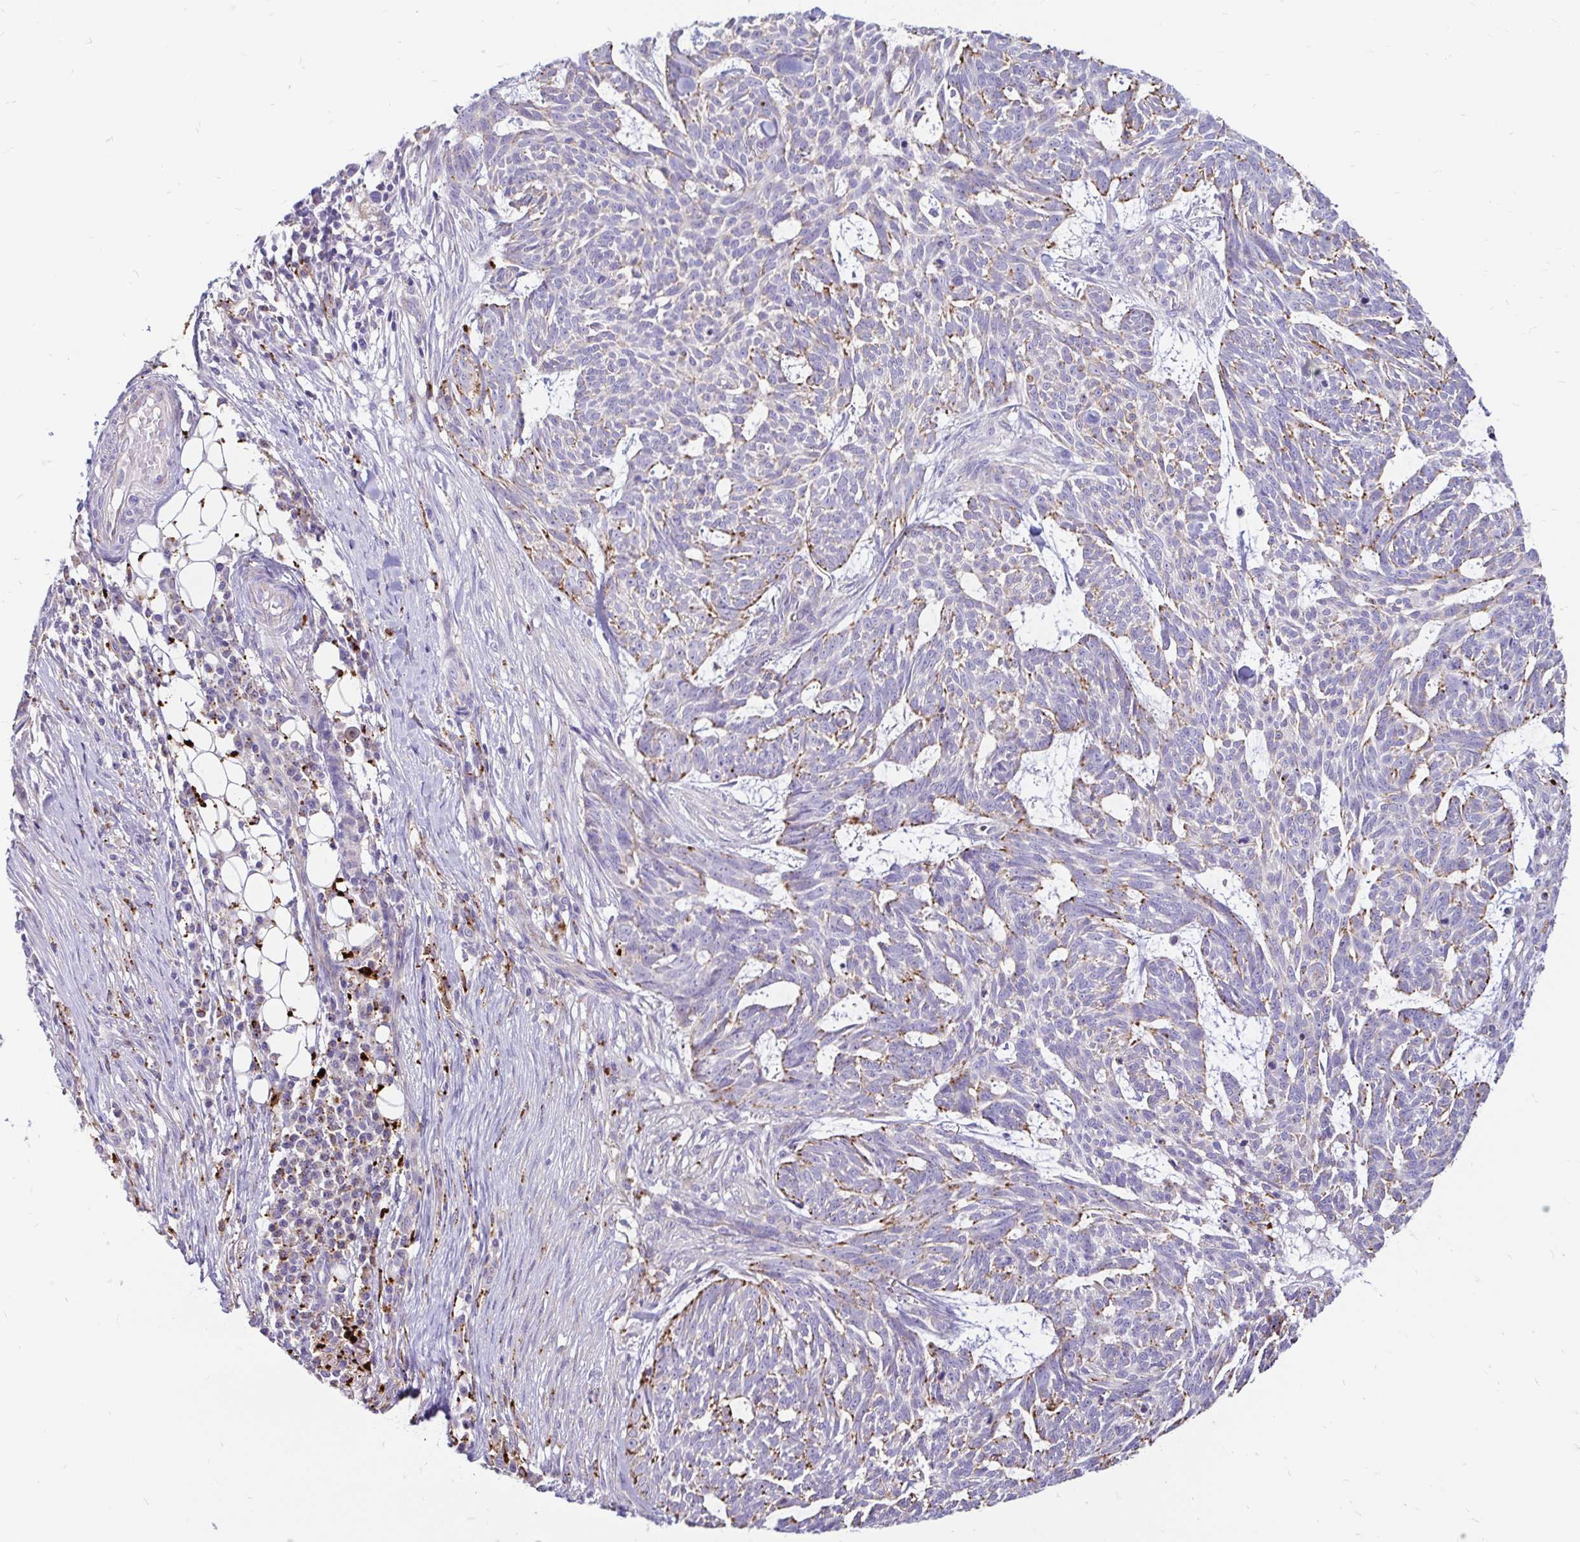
{"staining": {"intensity": "moderate", "quantity": "<25%", "location": "cytoplasmic/membranous"}, "tissue": "skin cancer", "cell_type": "Tumor cells", "image_type": "cancer", "snomed": [{"axis": "morphology", "description": "Basal cell carcinoma"}, {"axis": "topography", "description": "Skin"}], "caption": "IHC photomicrograph of neoplastic tissue: basal cell carcinoma (skin) stained using IHC reveals low levels of moderate protein expression localized specifically in the cytoplasmic/membranous of tumor cells, appearing as a cytoplasmic/membranous brown color.", "gene": "FUCA1", "patient": {"sex": "female", "age": 93}}